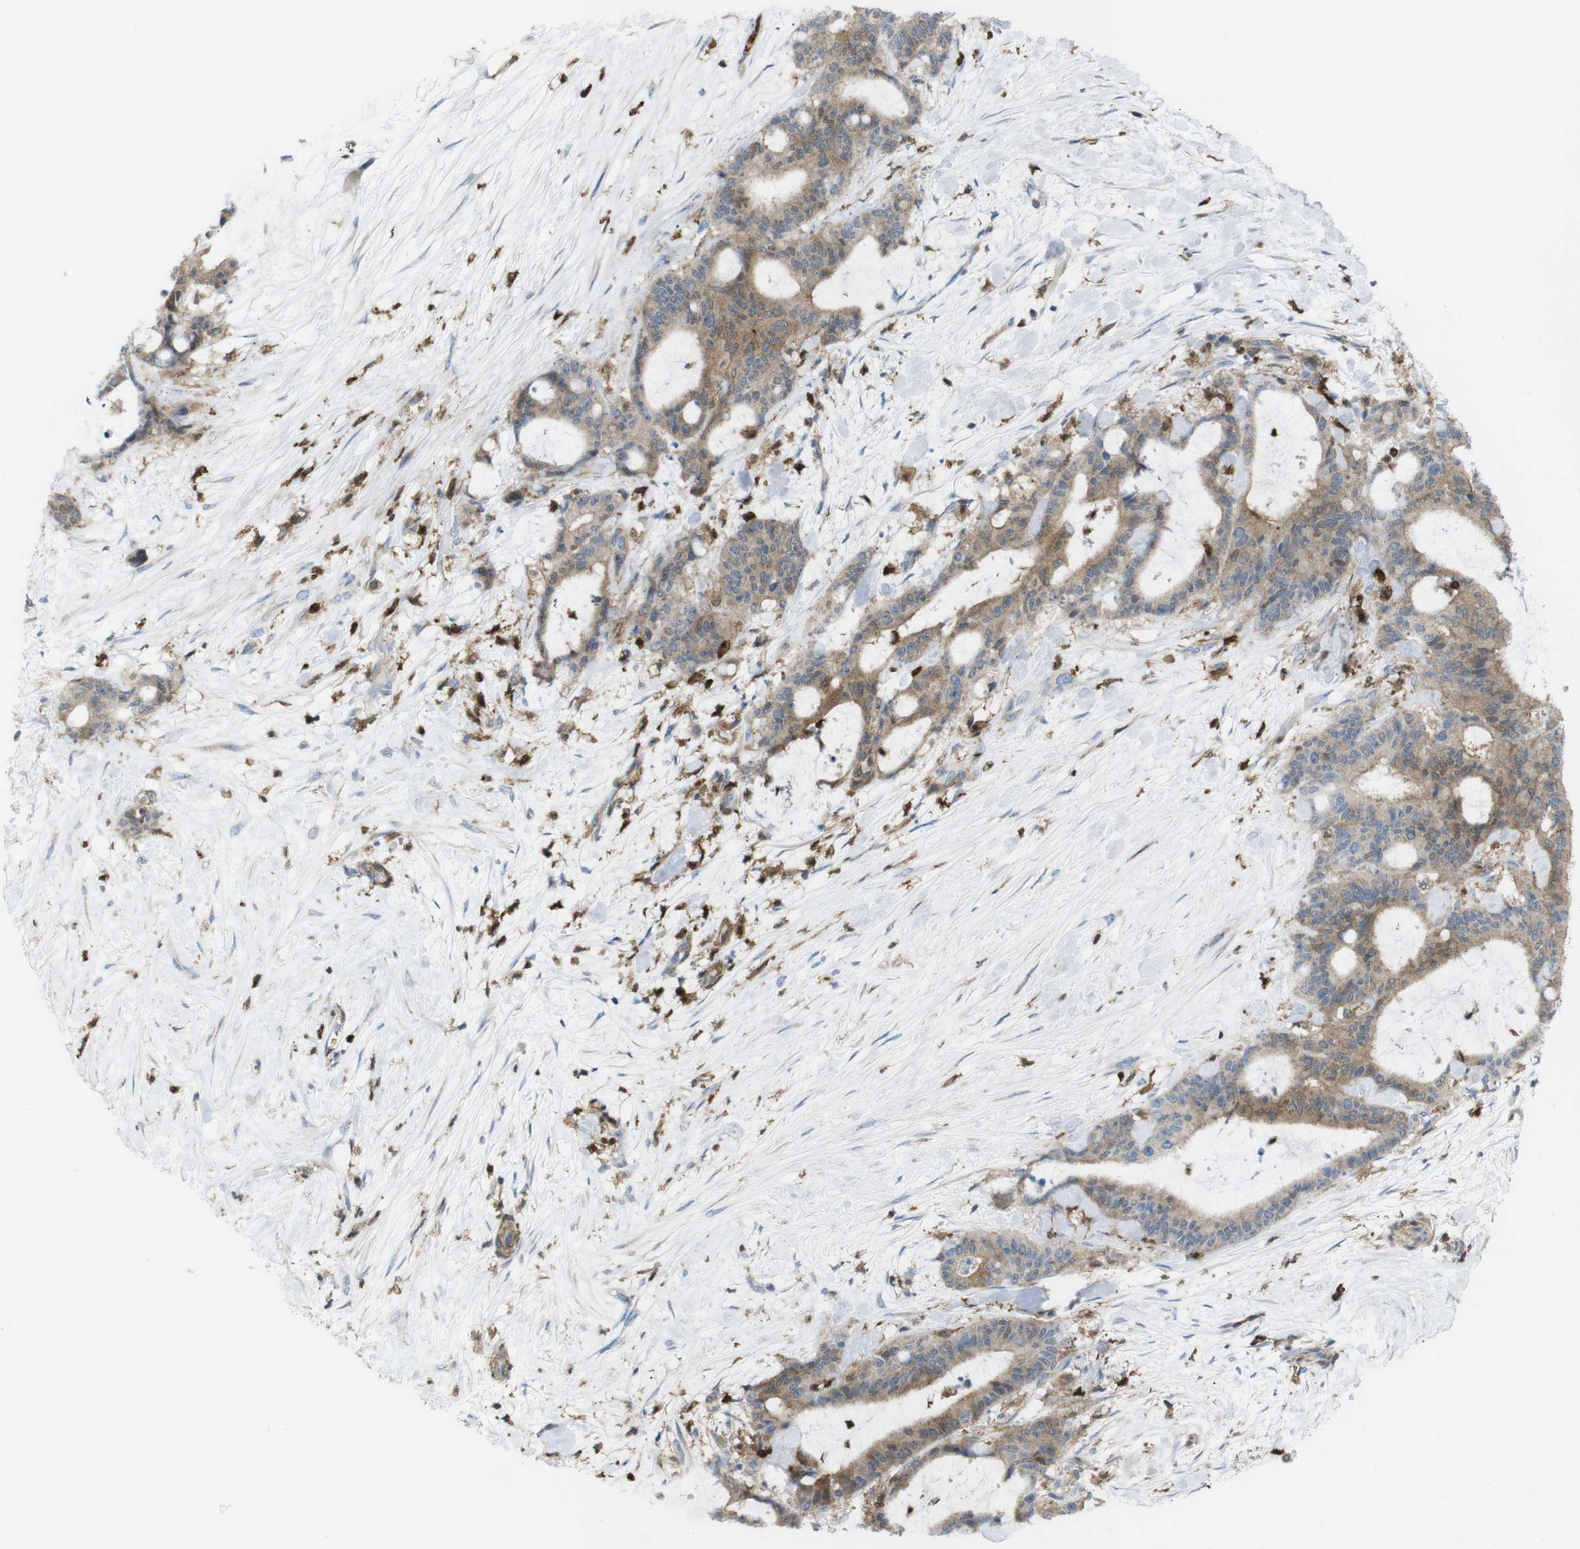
{"staining": {"intensity": "moderate", "quantity": ">75%", "location": "cytoplasmic/membranous"}, "tissue": "liver cancer", "cell_type": "Tumor cells", "image_type": "cancer", "snomed": [{"axis": "morphology", "description": "Cholangiocarcinoma"}, {"axis": "topography", "description": "Liver"}], "caption": "Human cholangiocarcinoma (liver) stained for a protein (brown) demonstrates moderate cytoplasmic/membranous positive staining in about >75% of tumor cells.", "gene": "PRKCD", "patient": {"sex": "female", "age": 73}}